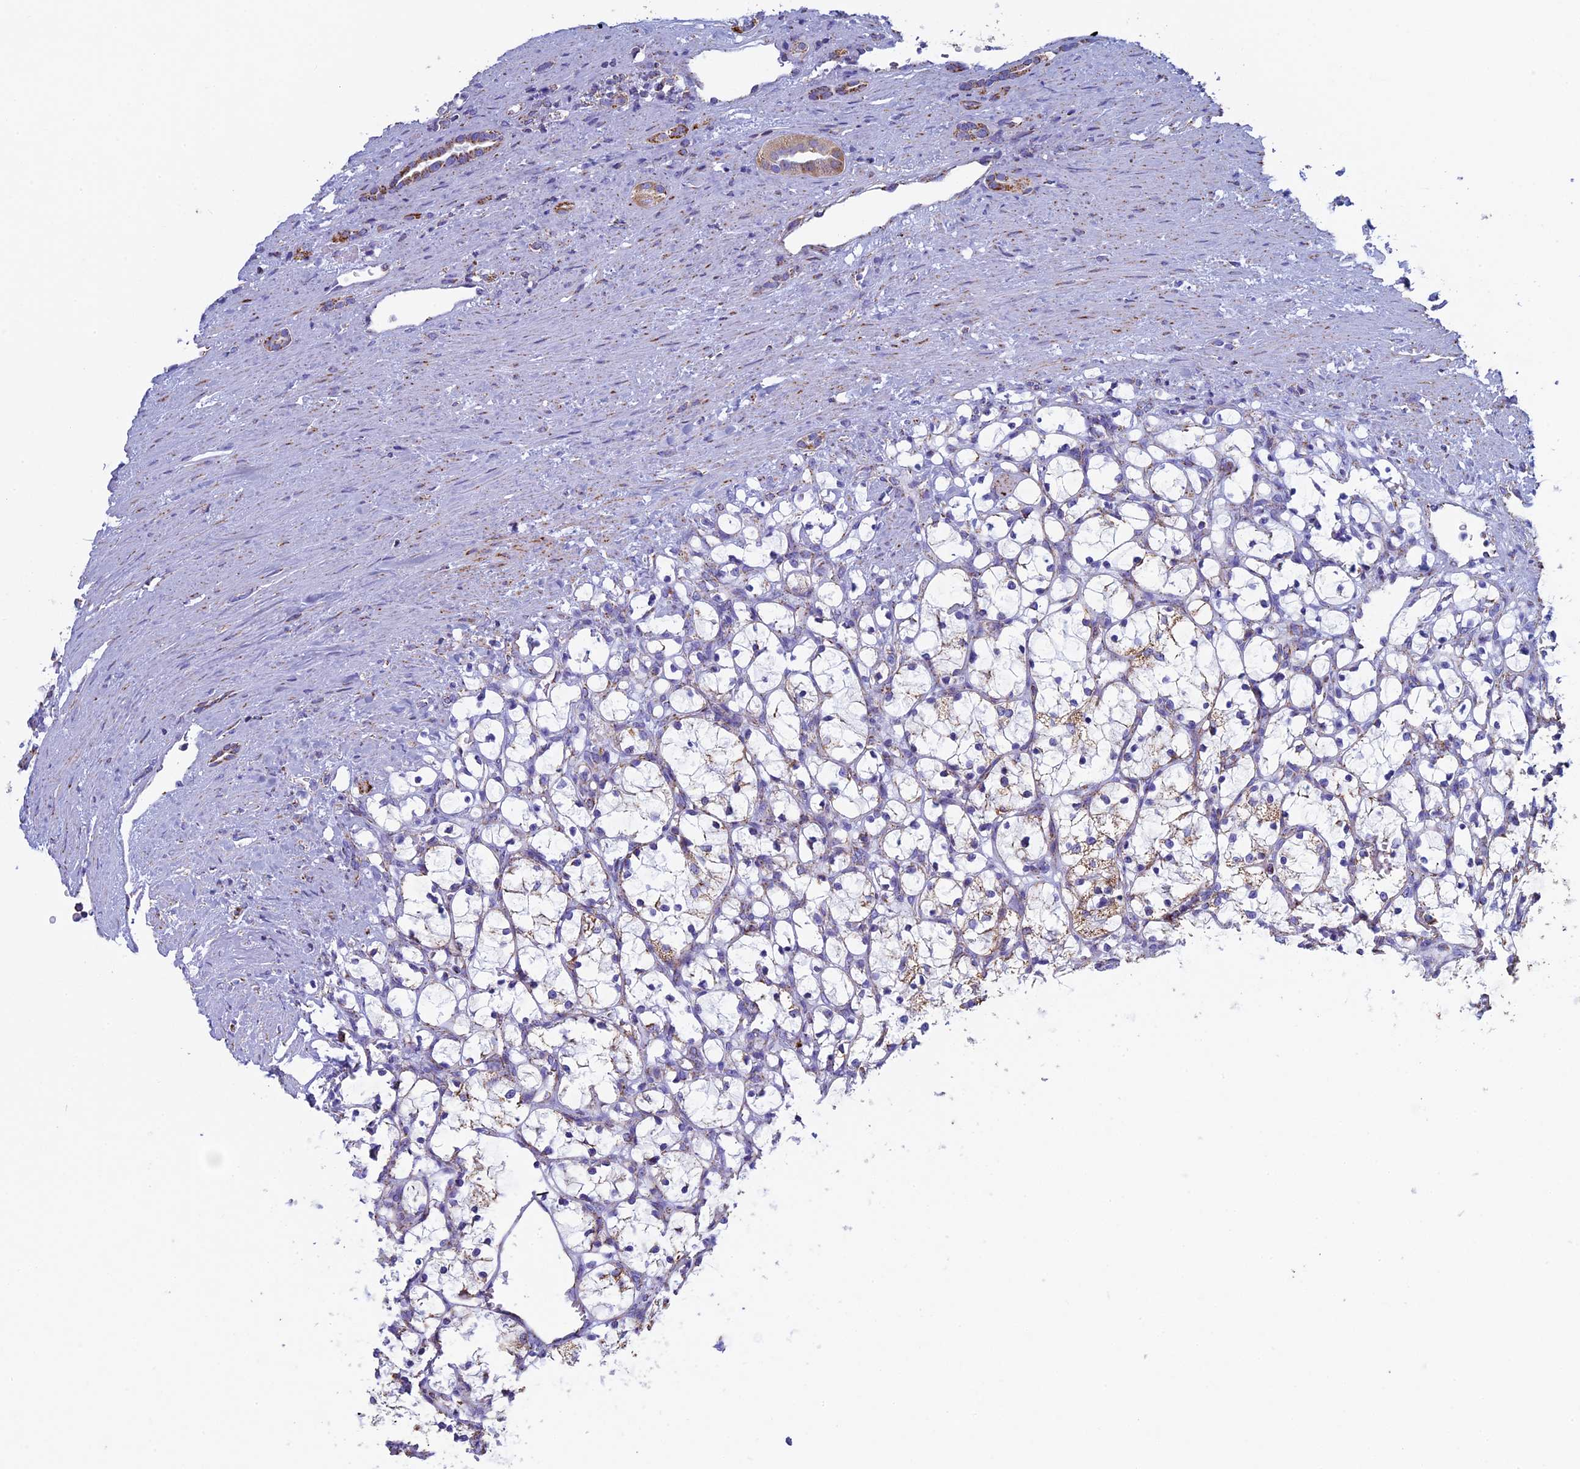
{"staining": {"intensity": "weak", "quantity": "<25%", "location": "cytoplasmic/membranous"}, "tissue": "renal cancer", "cell_type": "Tumor cells", "image_type": "cancer", "snomed": [{"axis": "morphology", "description": "Adenocarcinoma, NOS"}, {"axis": "topography", "description": "Kidney"}], "caption": "Tumor cells show no significant positivity in renal cancer (adenocarcinoma). Brightfield microscopy of IHC stained with DAB (brown) and hematoxylin (blue), captured at high magnification.", "gene": "UQCRFS1", "patient": {"sex": "female", "age": 69}}